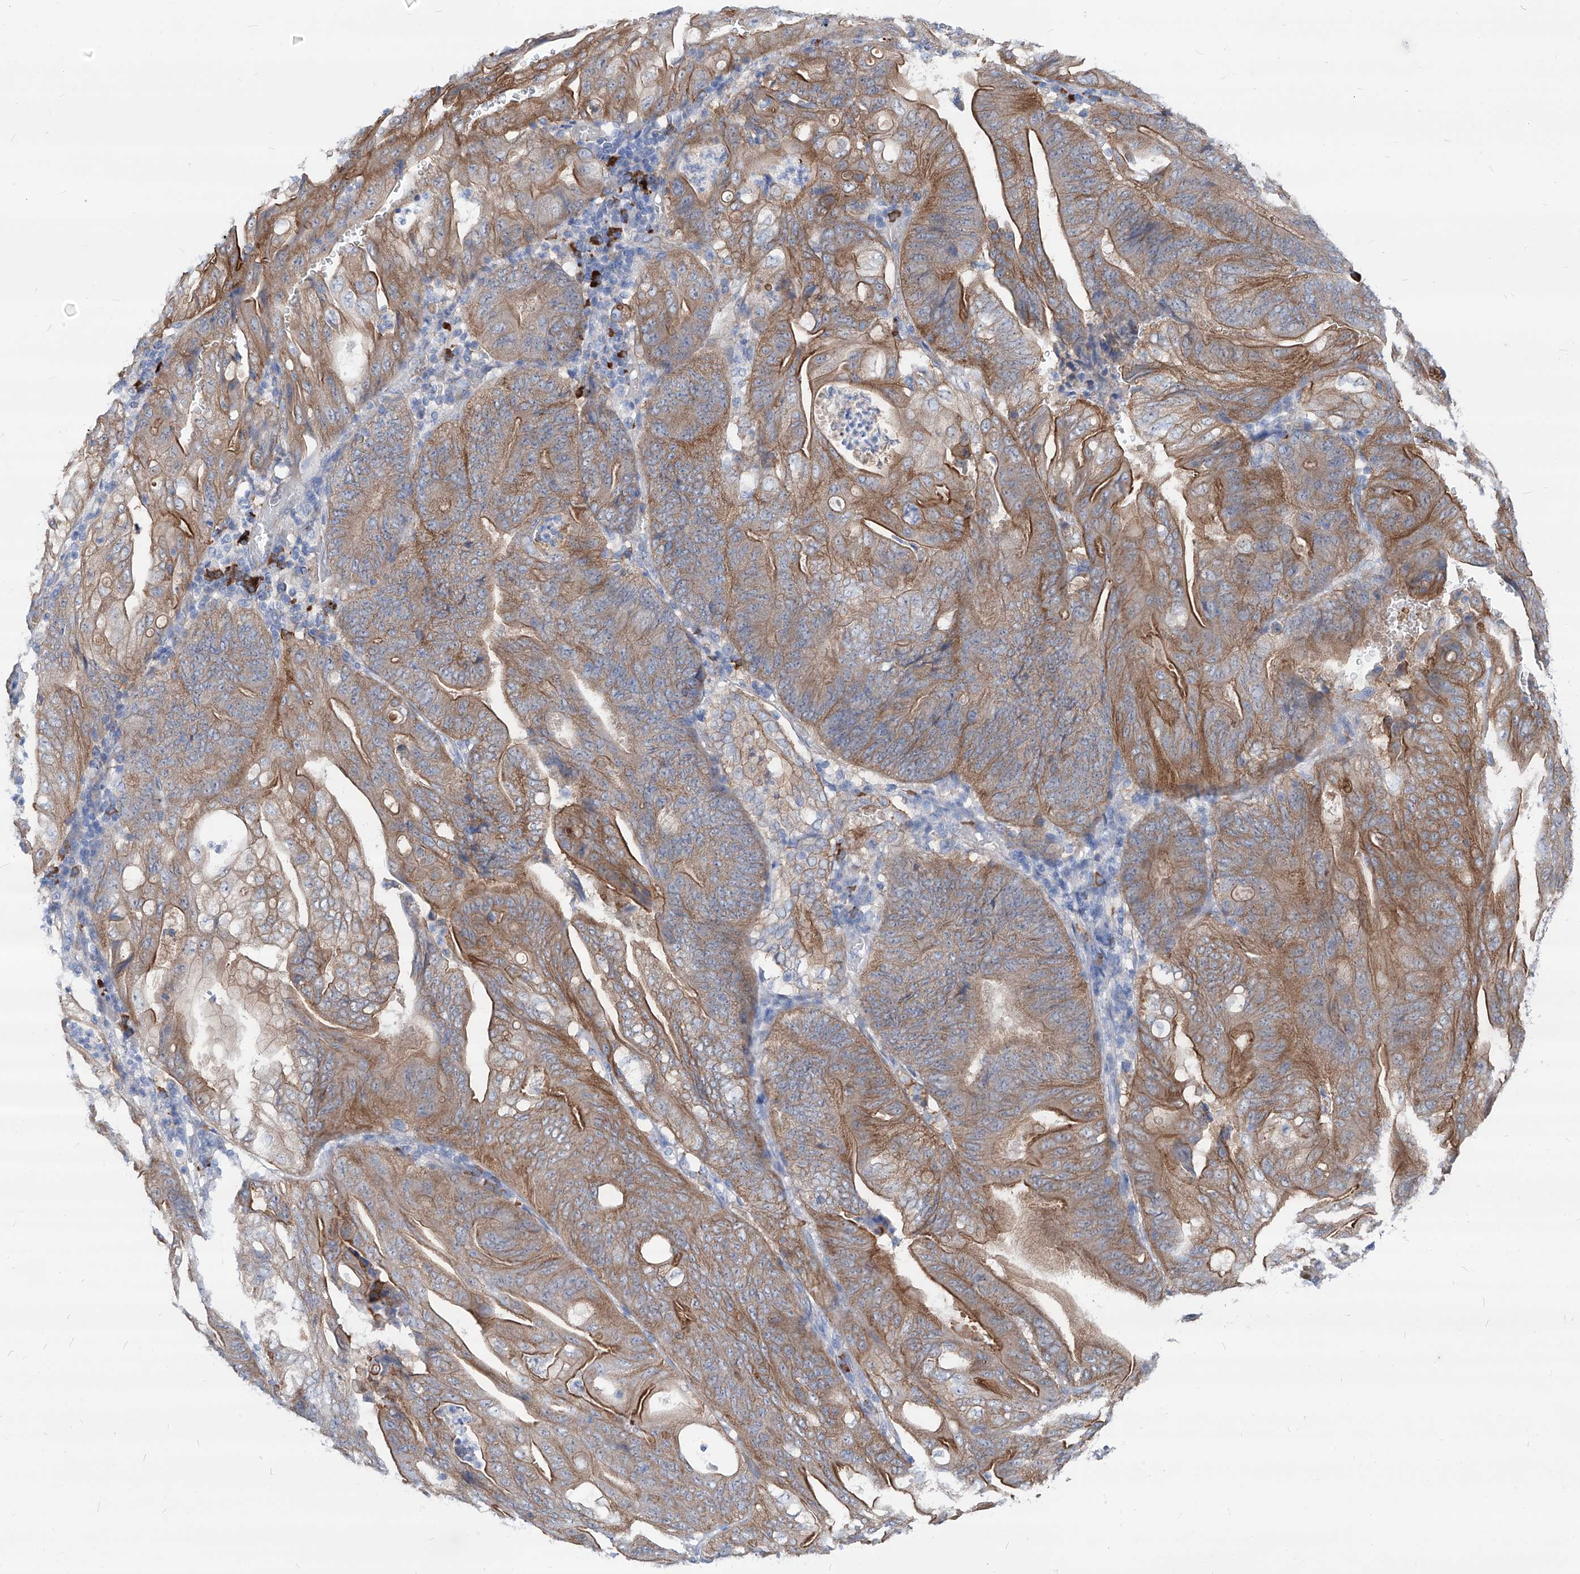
{"staining": {"intensity": "moderate", "quantity": ">75%", "location": "cytoplasmic/membranous"}, "tissue": "stomach cancer", "cell_type": "Tumor cells", "image_type": "cancer", "snomed": [{"axis": "morphology", "description": "Adenocarcinoma, NOS"}, {"axis": "topography", "description": "Stomach"}], "caption": "DAB (3,3'-diaminobenzidine) immunohistochemical staining of human adenocarcinoma (stomach) exhibits moderate cytoplasmic/membranous protein staining in about >75% of tumor cells.", "gene": "AKAP10", "patient": {"sex": "female", "age": 73}}